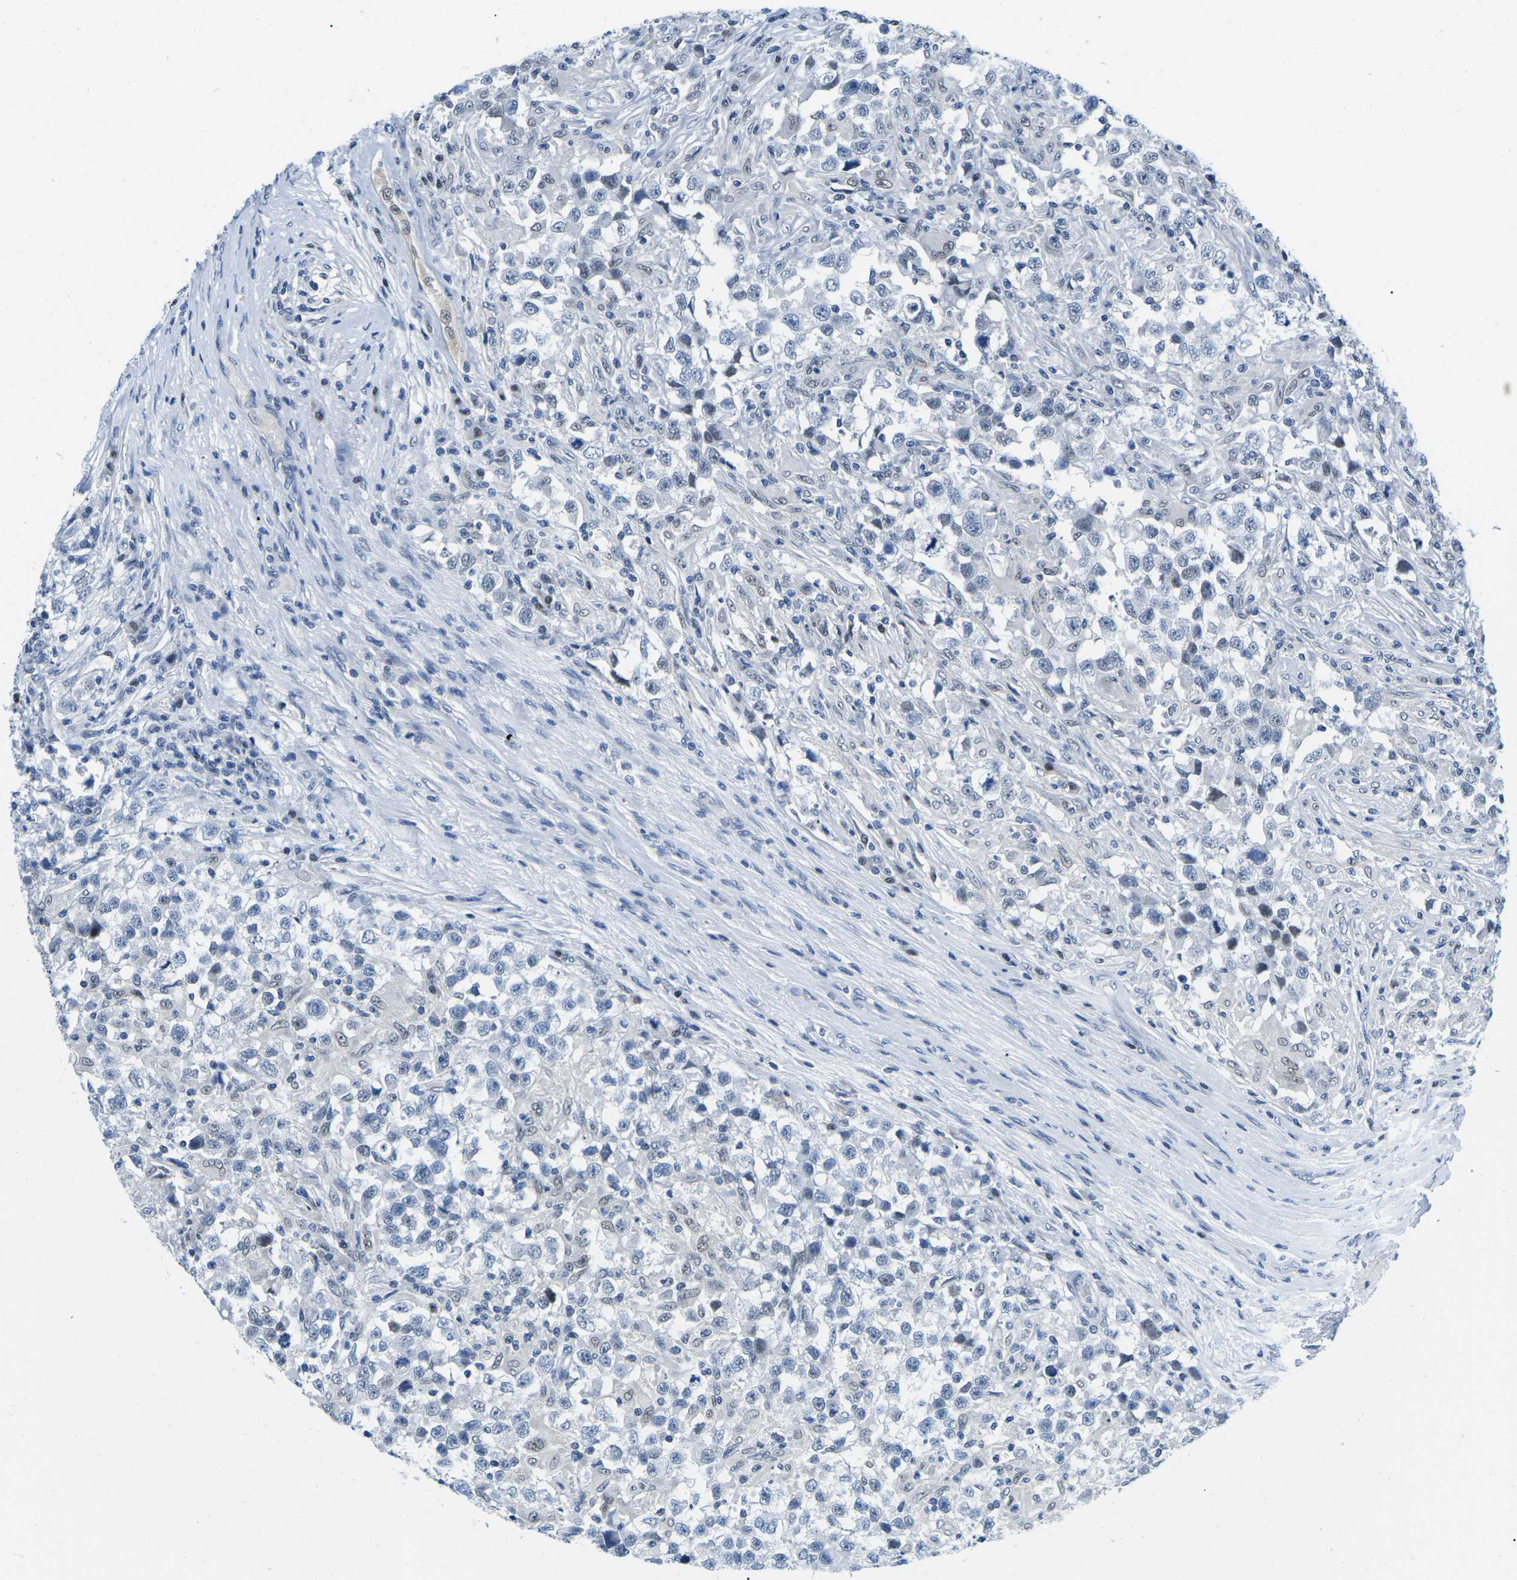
{"staining": {"intensity": "negative", "quantity": "none", "location": "none"}, "tissue": "testis cancer", "cell_type": "Tumor cells", "image_type": "cancer", "snomed": [{"axis": "morphology", "description": "Carcinoma, Embryonal, NOS"}, {"axis": "topography", "description": "Testis"}], "caption": "This photomicrograph is of testis cancer stained with IHC to label a protein in brown with the nuclei are counter-stained blue. There is no positivity in tumor cells.", "gene": "UBA7", "patient": {"sex": "male", "age": 21}}